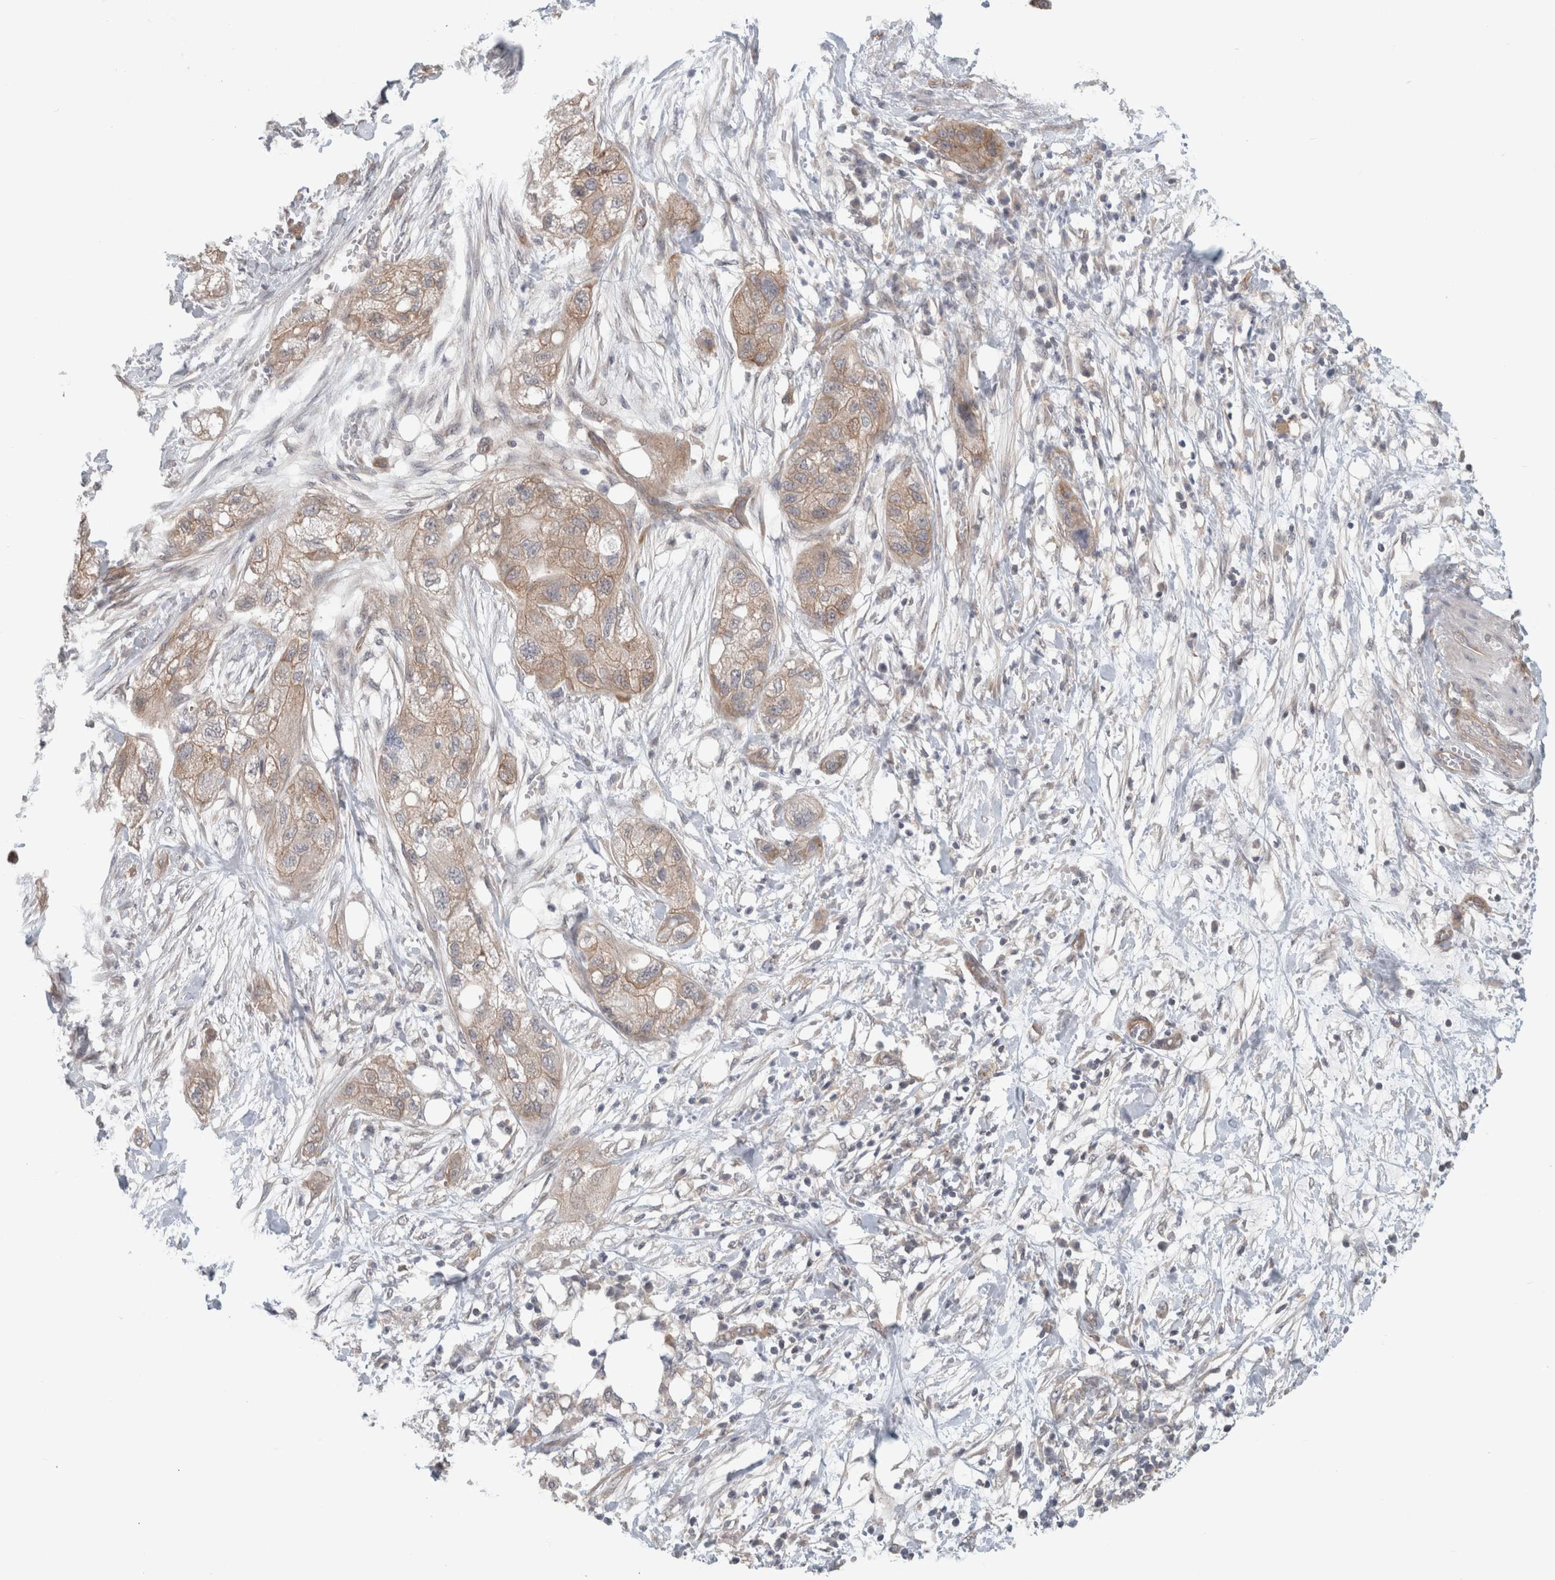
{"staining": {"intensity": "weak", "quantity": ">75%", "location": "cytoplasmic/membranous"}, "tissue": "pancreatic cancer", "cell_type": "Tumor cells", "image_type": "cancer", "snomed": [{"axis": "morphology", "description": "Adenocarcinoma, NOS"}, {"axis": "topography", "description": "Pancreas"}], "caption": "Immunohistochemical staining of human adenocarcinoma (pancreatic) exhibits low levels of weak cytoplasmic/membranous protein staining in approximately >75% of tumor cells.", "gene": "RASAL2", "patient": {"sex": "female", "age": 78}}